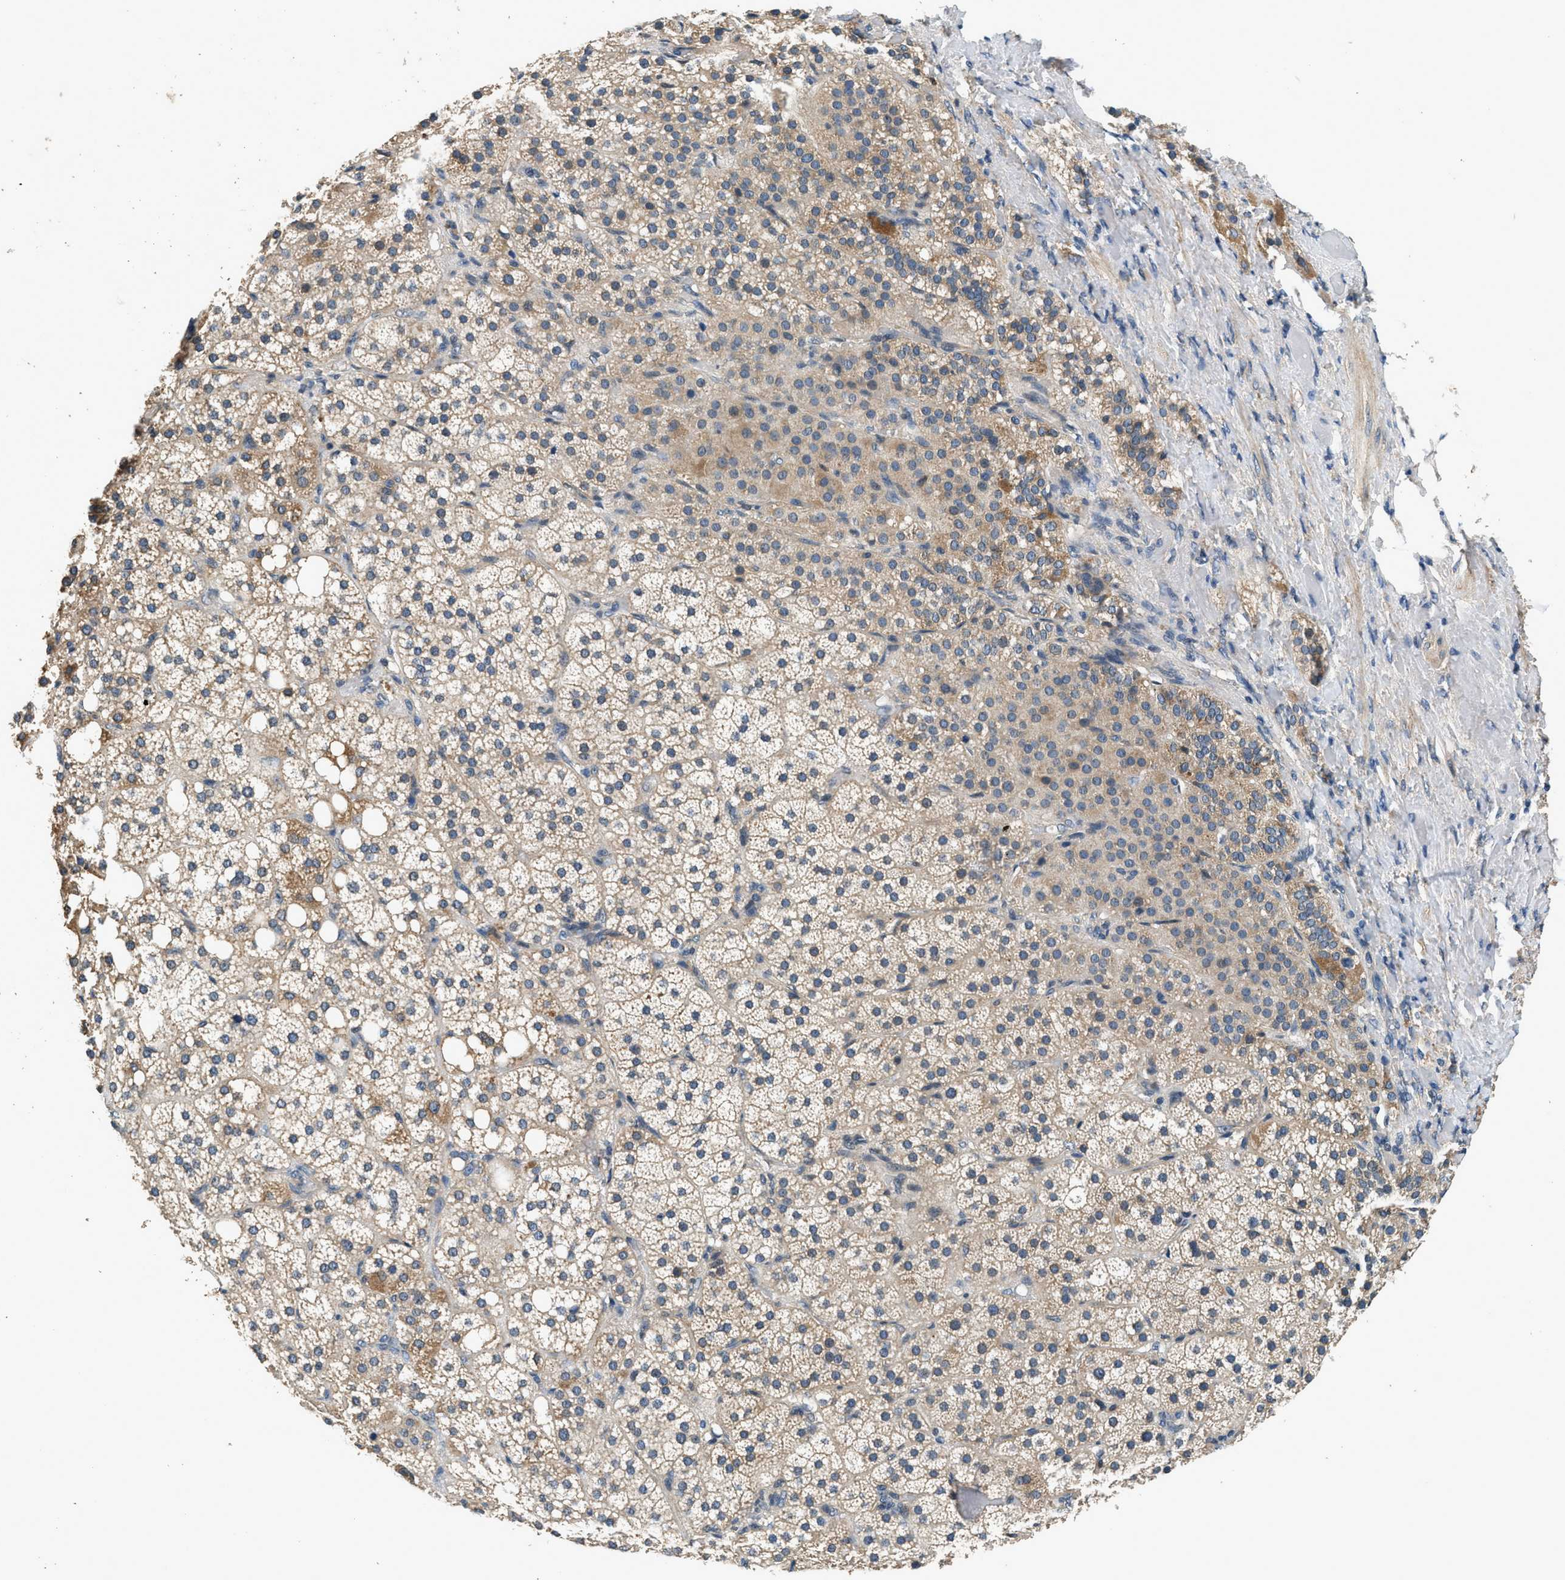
{"staining": {"intensity": "moderate", "quantity": "25%-75%", "location": "cytoplasmic/membranous"}, "tissue": "adrenal gland", "cell_type": "Glandular cells", "image_type": "normal", "snomed": [{"axis": "morphology", "description": "Normal tissue, NOS"}, {"axis": "topography", "description": "Adrenal gland"}], "caption": "Human adrenal gland stained with a brown dye reveals moderate cytoplasmic/membranous positive staining in about 25%-75% of glandular cells.", "gene": "SSH2", "patient": {"sex": "female", "age": 59}}